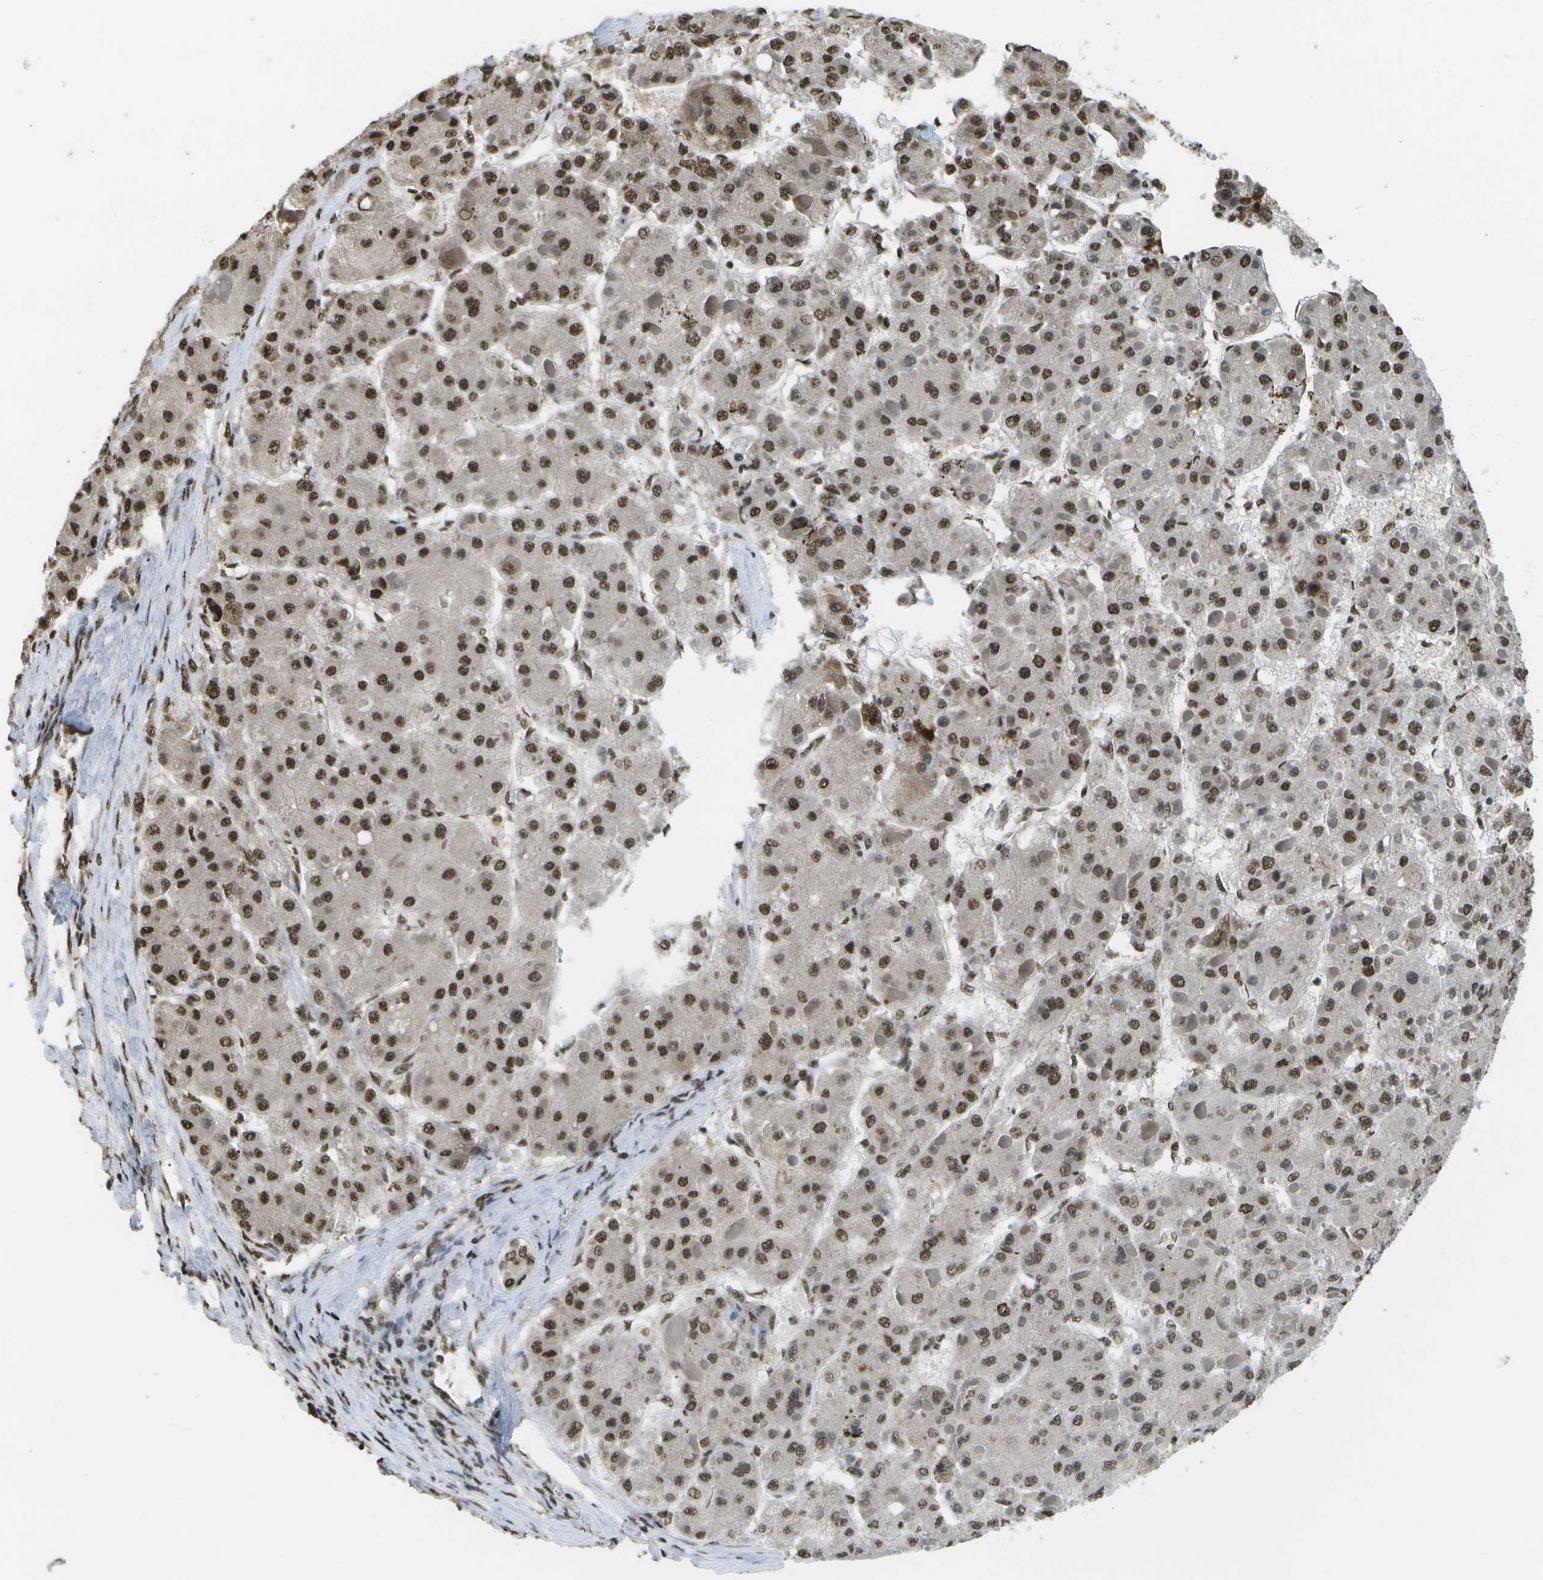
{"staining": {"intensity": "moderate", "quantity": ">75%", "location": "nuclear"}, "tissue": "liver cancer", "cell_type": "Tumor cells", "image_type": "cancer", "snomed": [{"axis": "morphology", "description": "Carcinoma, Hepatocellular, NOS"}, {"axis": "topography", "description": "Liver"}], "caption": "This photomicrograph displays immunohistochemistry staining of human liver hepatocellular carcinoma, with medium moderate nuclear staining in approximately >75% of tumor cells.", "gene": "SPEN", "patient": {"sex": "female", "age": 73}}